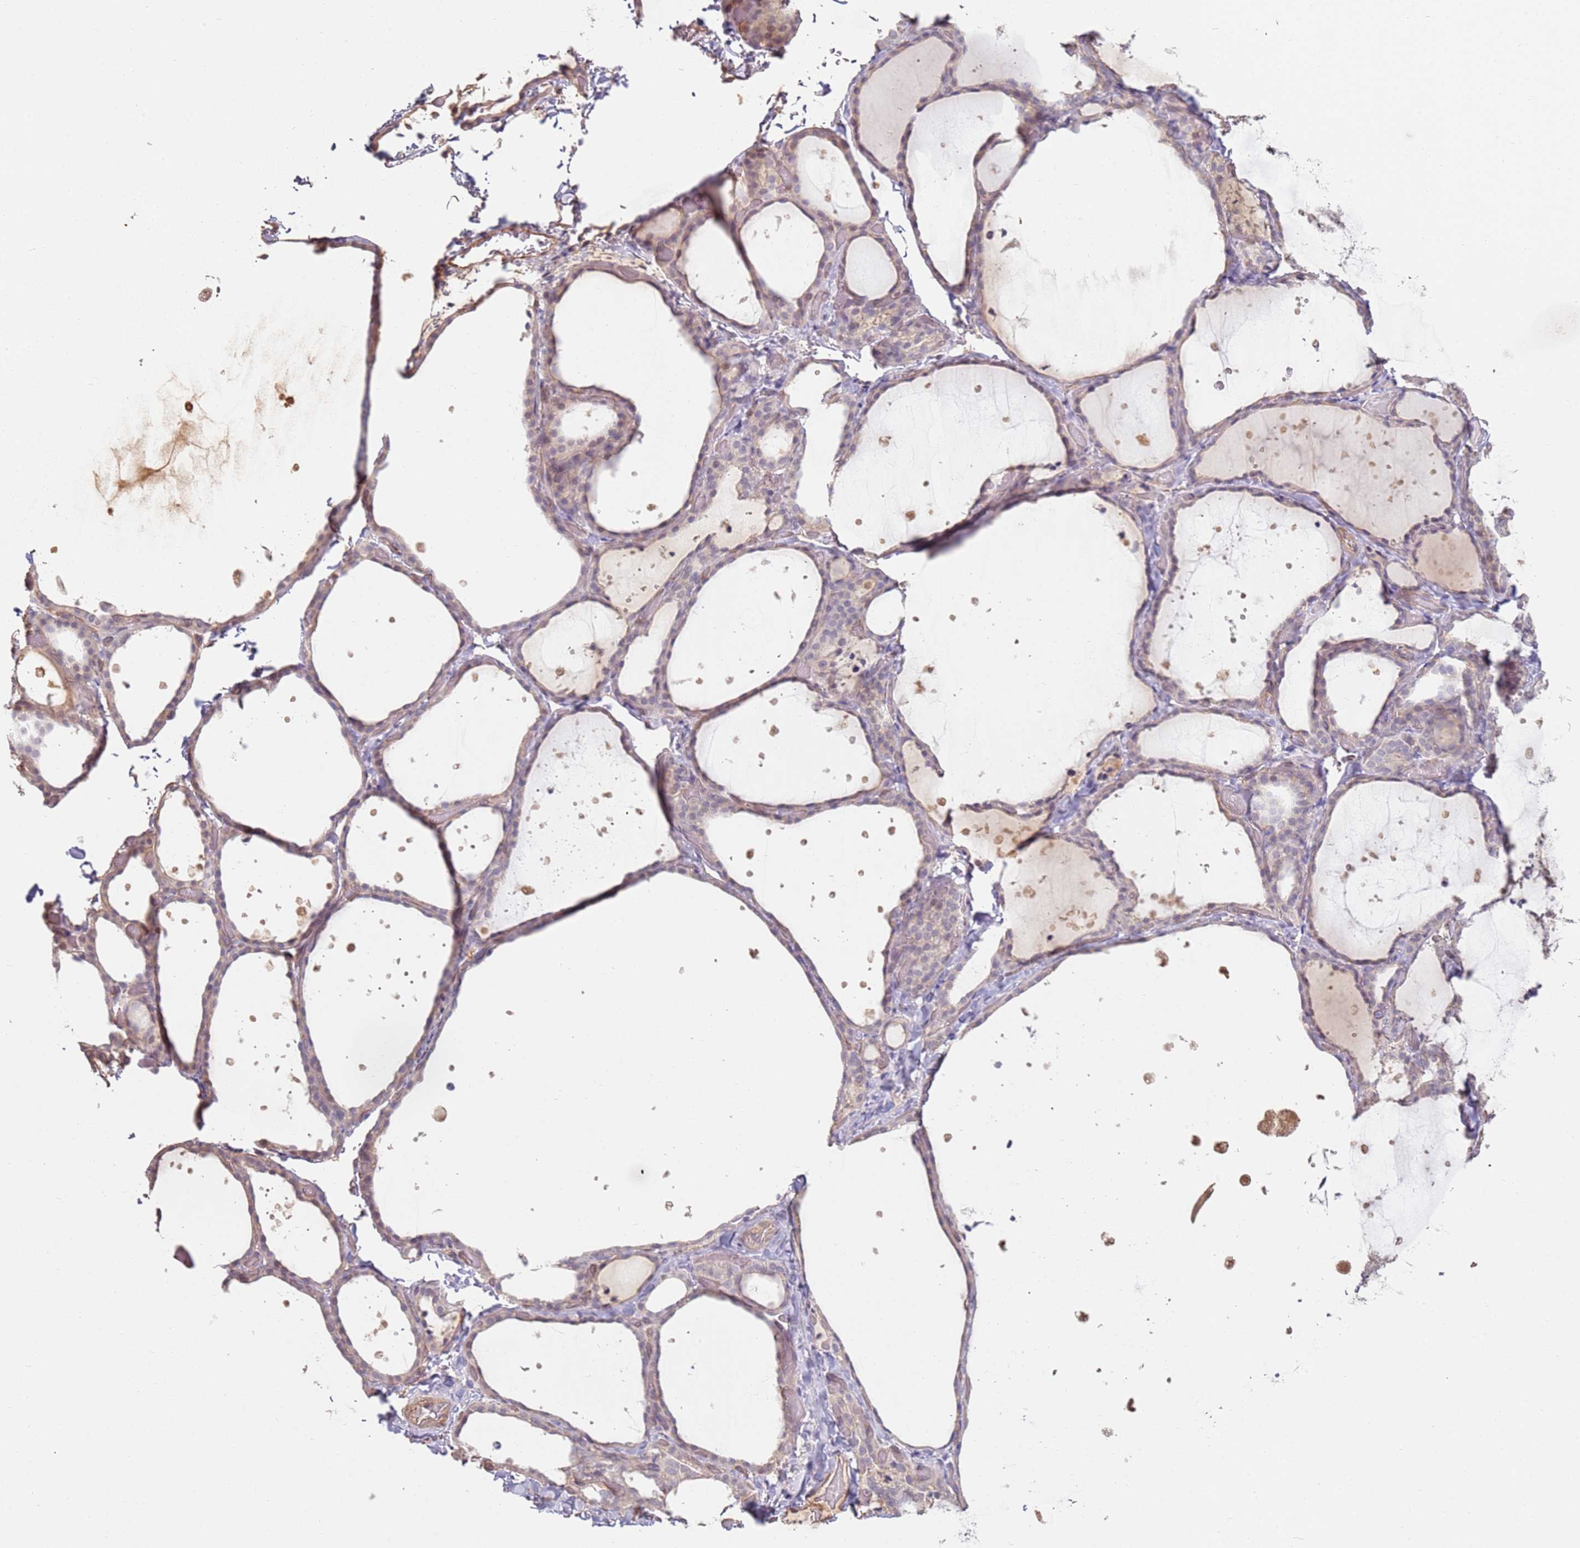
{"staining": {"intensity": "weak", "quantity": "<25%", "location": "cytoplasmic/membranous"}, "tissue": "thyroid gland", "cell_type": "Glandular cells", "image_type": "normal", "snomed": [{"axis": "morphology", "description": "Normal tissue, NOS"}, {"axis": "topography", "description": "Thyroid gland"}], "caption": "Glandular cells show no significant protein staining in normal thyroid gland. (DAB (3,3'-diaminobenzidine) immunohistochemistry, high magnification).", "gene": "WDR93", "patient": {"sex": "female", "age": 44}}